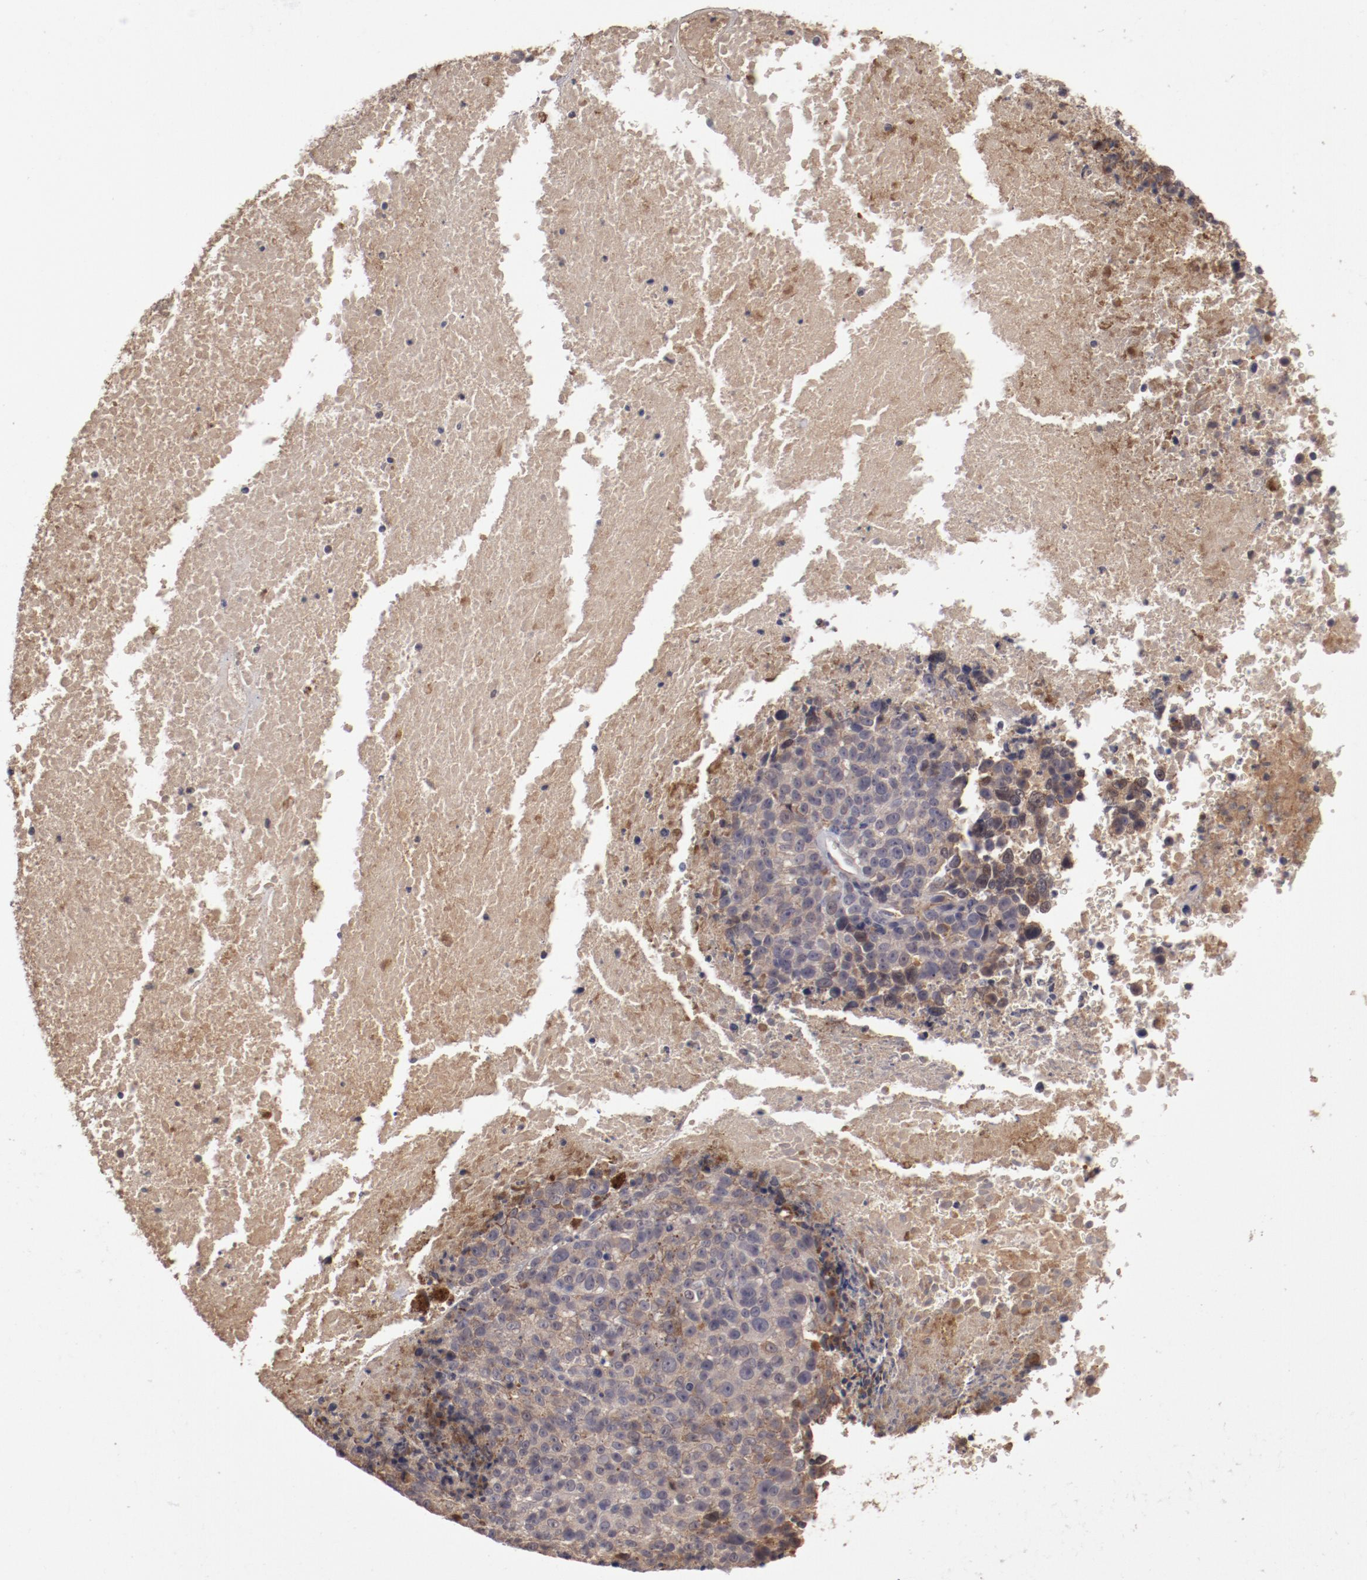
{"staining": {"intensity": "weak", "quantity": "25%-75%", "location": "cytoplasmic/membranous"}, "tissue": "melanoma", "cell_type": "Tumor cells", "image_type": "cancer", "snomed": [{"axis": "morphology", "description": "Malignant melanoma, Metastatic site"}, {"axis": "topography", "description": "Cerebral cortex"}], "caption": "Tumor cells show low levels of weak cytoplasmic/membranous expression in approximately 25%-75% of cells in malignant melanoma (metastatic site).", "gene": "CP", "patient": {"sex": "female", "age": 52}}